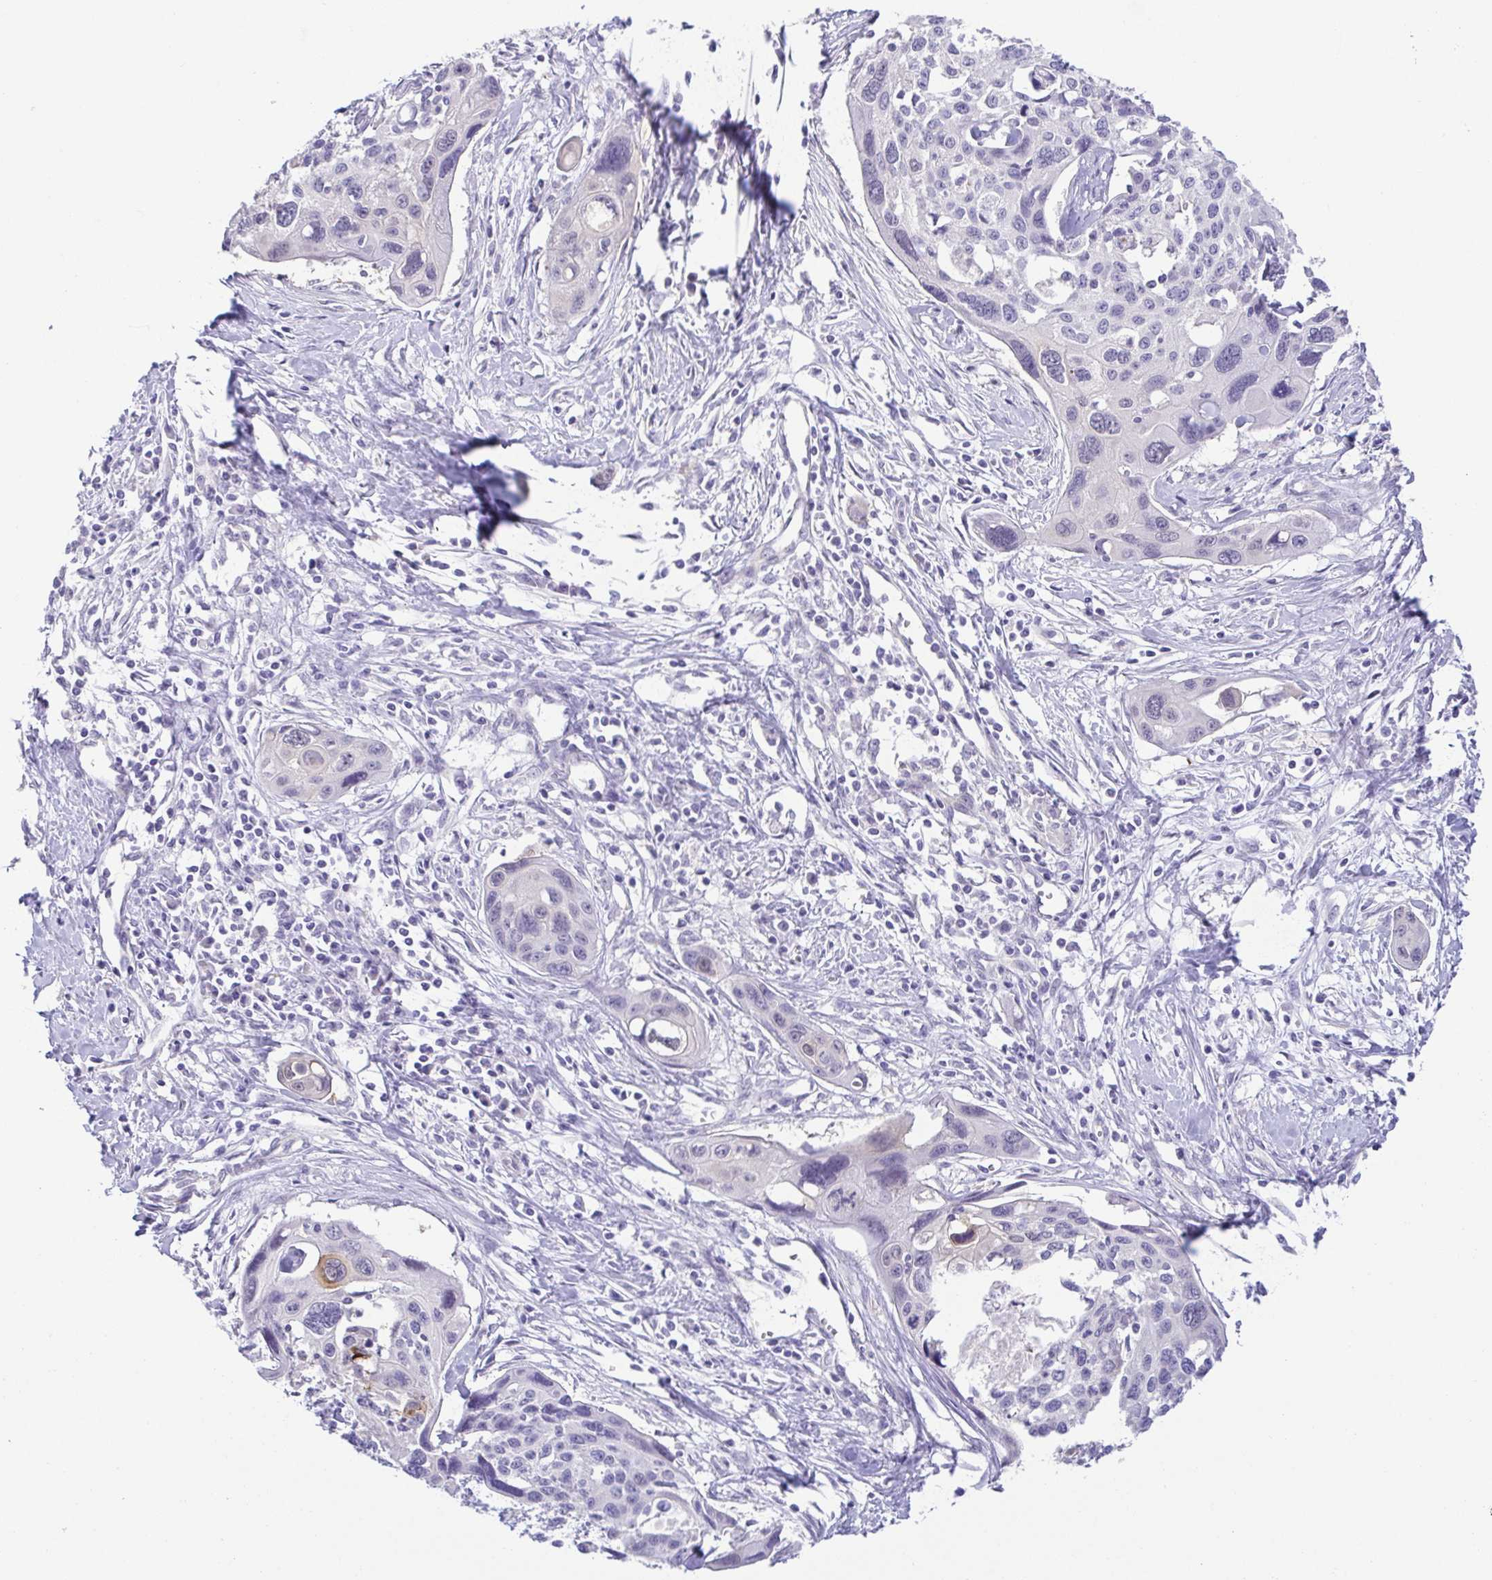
{"staining": {"intensity": "negative", "quantity": "none", "location": "none"}, "tissue": "cervical cancer", "cell_type": "Tumor cells", "image_type": "cancer", "snomed": [{"axis": "morphology", "description": "Squamous cell carcinoma, NOS"}, {"axis": "topography", "description": "Cervix"}], "caption": "This is an immunohistochemistry image of human squamous cell carcinoma (cervical). There is no staining in tumor cells.", "gene": "KRTDAP", "patient": {"sex": "female", "age": 31}}